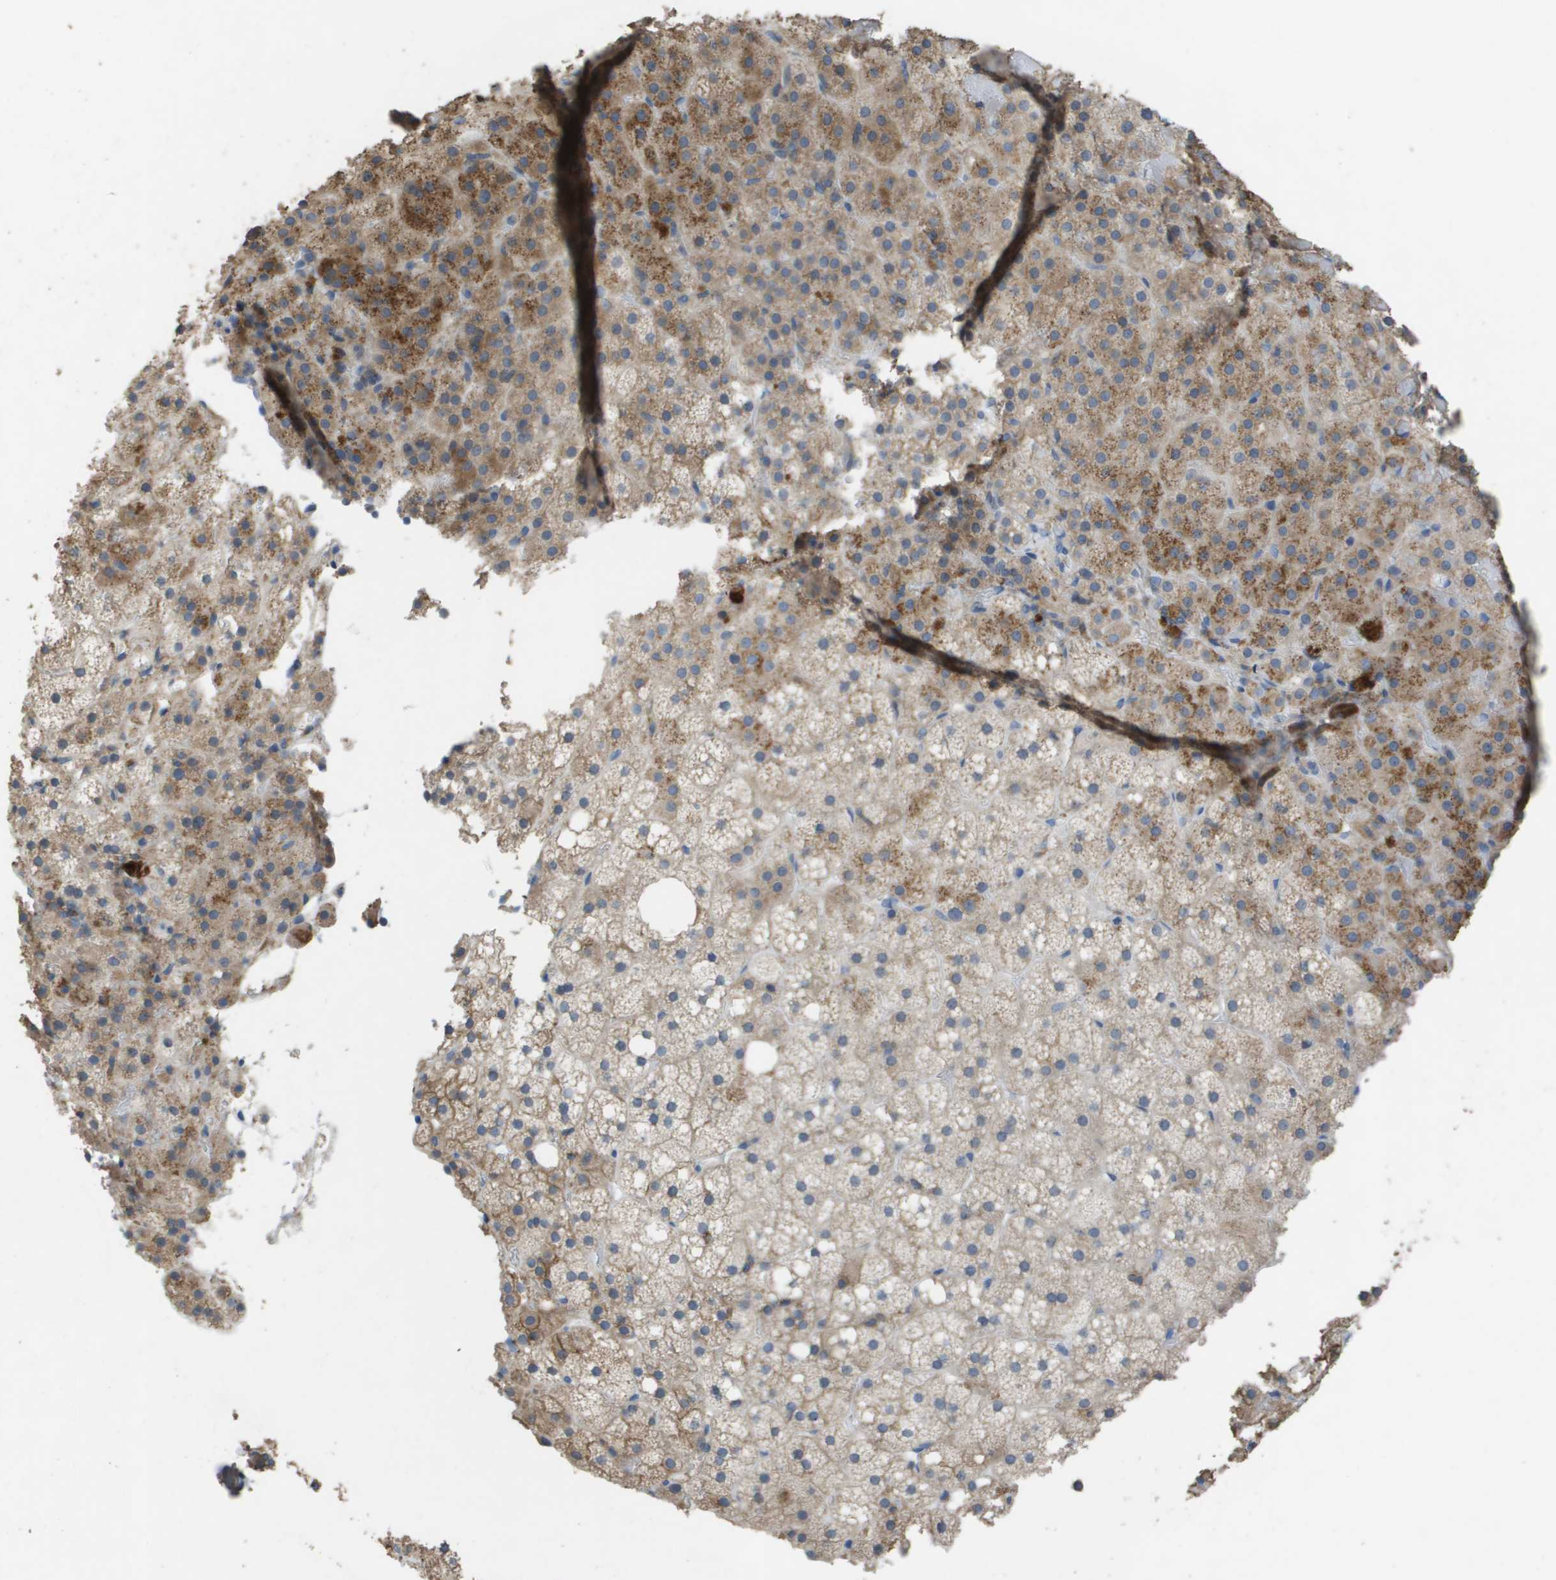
{"staining": {"intensity": "moderate", "quantity": ">75%", "location": "cytoplasmic/membranous"}, "tissue": "adrenal gland", "cell_type": "Glandular cells", "image_type": "normal", "snomed": [{"axis": "morphology", "description": "Normal tissue, NOS"}, {"axis": "topography", "description": "Adrenal gland"}], "caption": "Adrenal gland stained with DAB (3,3'-diaminobenzidine) IHC reveals medium levels of moderate cytoplasmic/membranous expression in about >75% of glandular cells.", "gene": "CLCA4", "patient": {"sex": "female", "age": 59}}